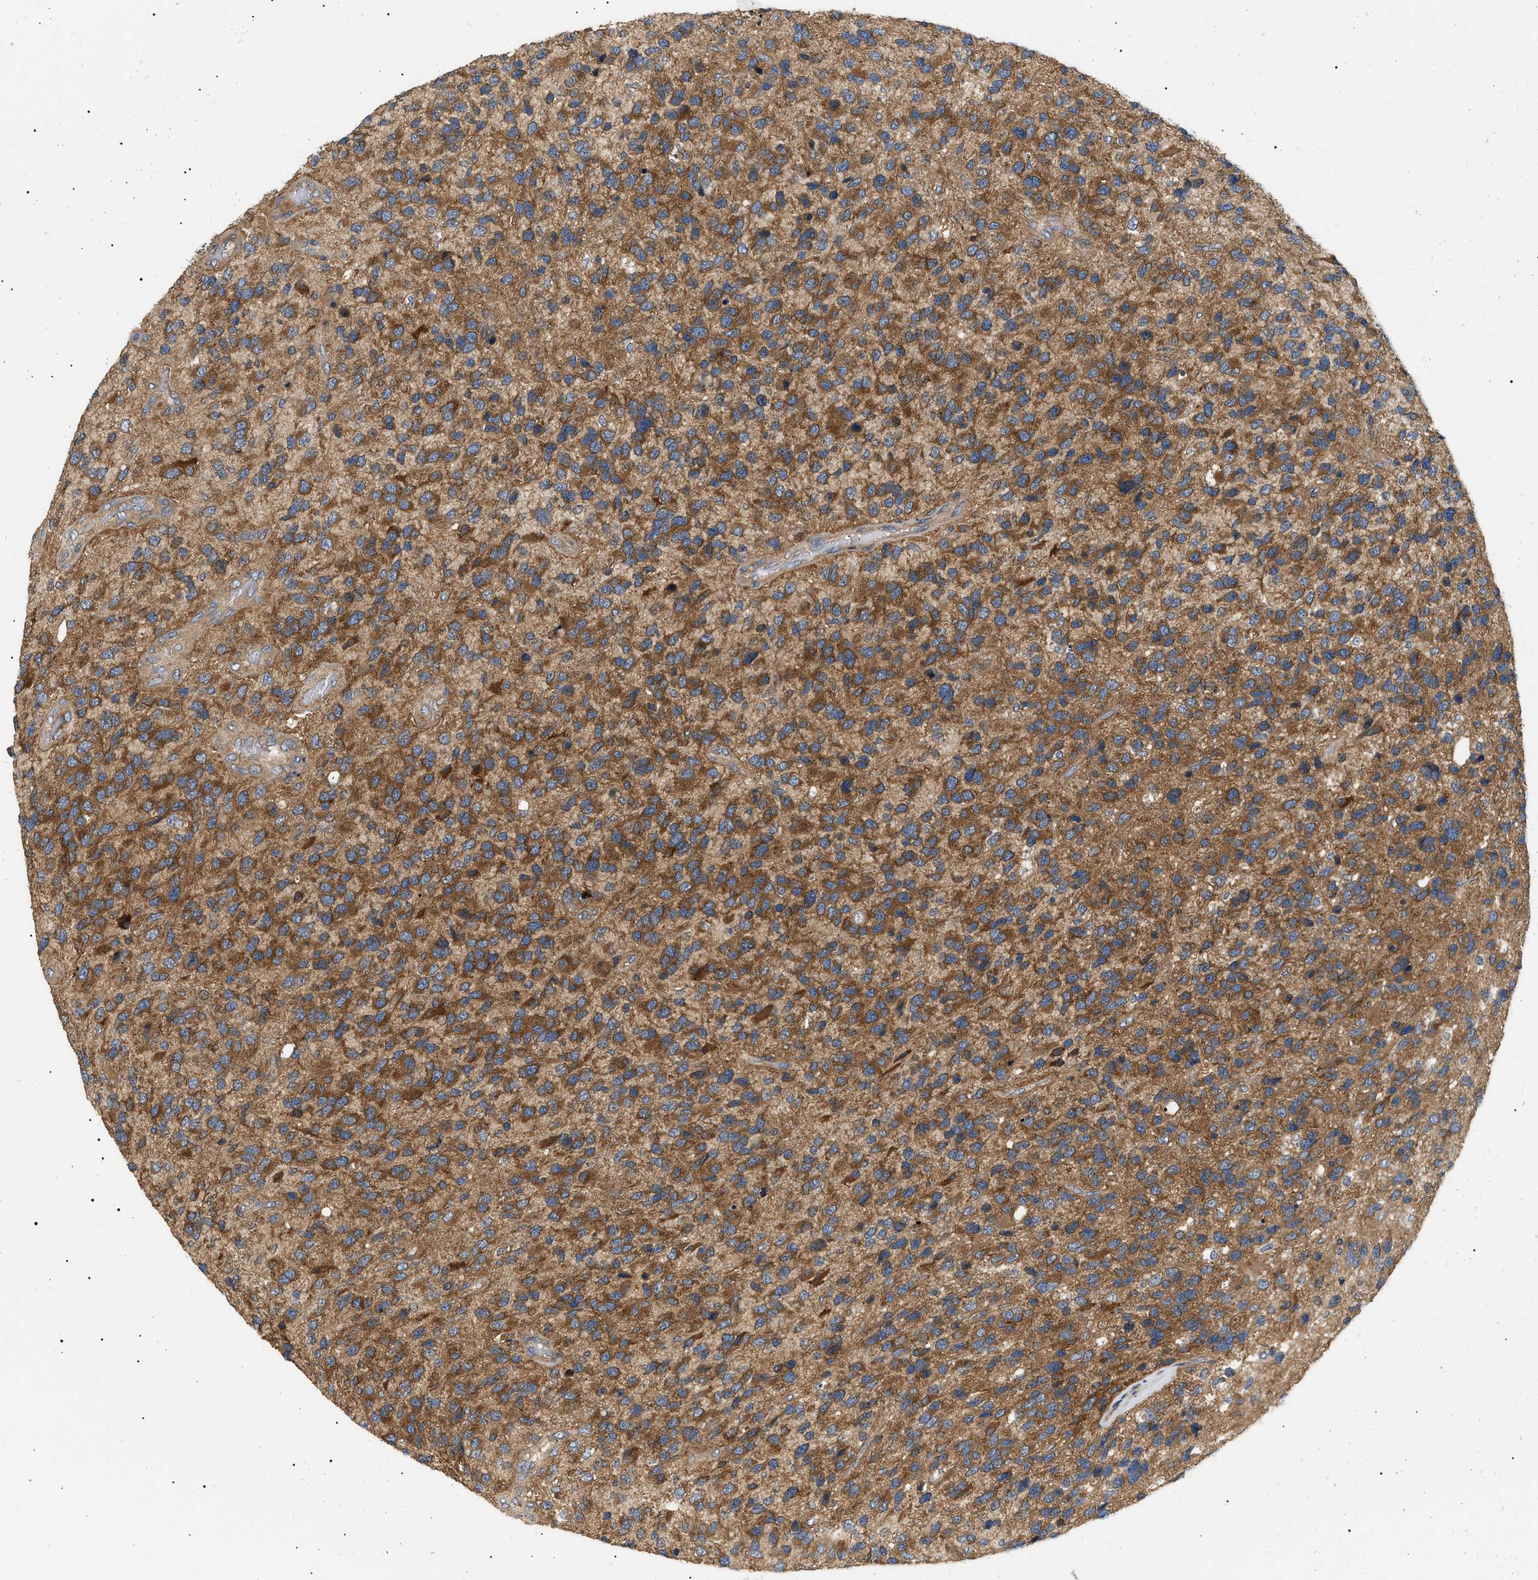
{"staining": {"intensity": "moderate", "quantity": ">75%", "location": "cytoplasmic/membranous"}, "tissue": "glioma", "cell_type": "Tumor cells", "image_type": "cancer", "snomed": [{"axis": "morphology", "description": "Glioma, malignant, High grade"}, {"axis": "topography", "description": "Brain"}], "caption": "A medium amount of moderate cytoplasmic/membranous positivity is seen in approximately >75% of tumor cells in glioma tissue.", "gene": "PPM1B", "patient": {"sex": "female", "age": 58}}